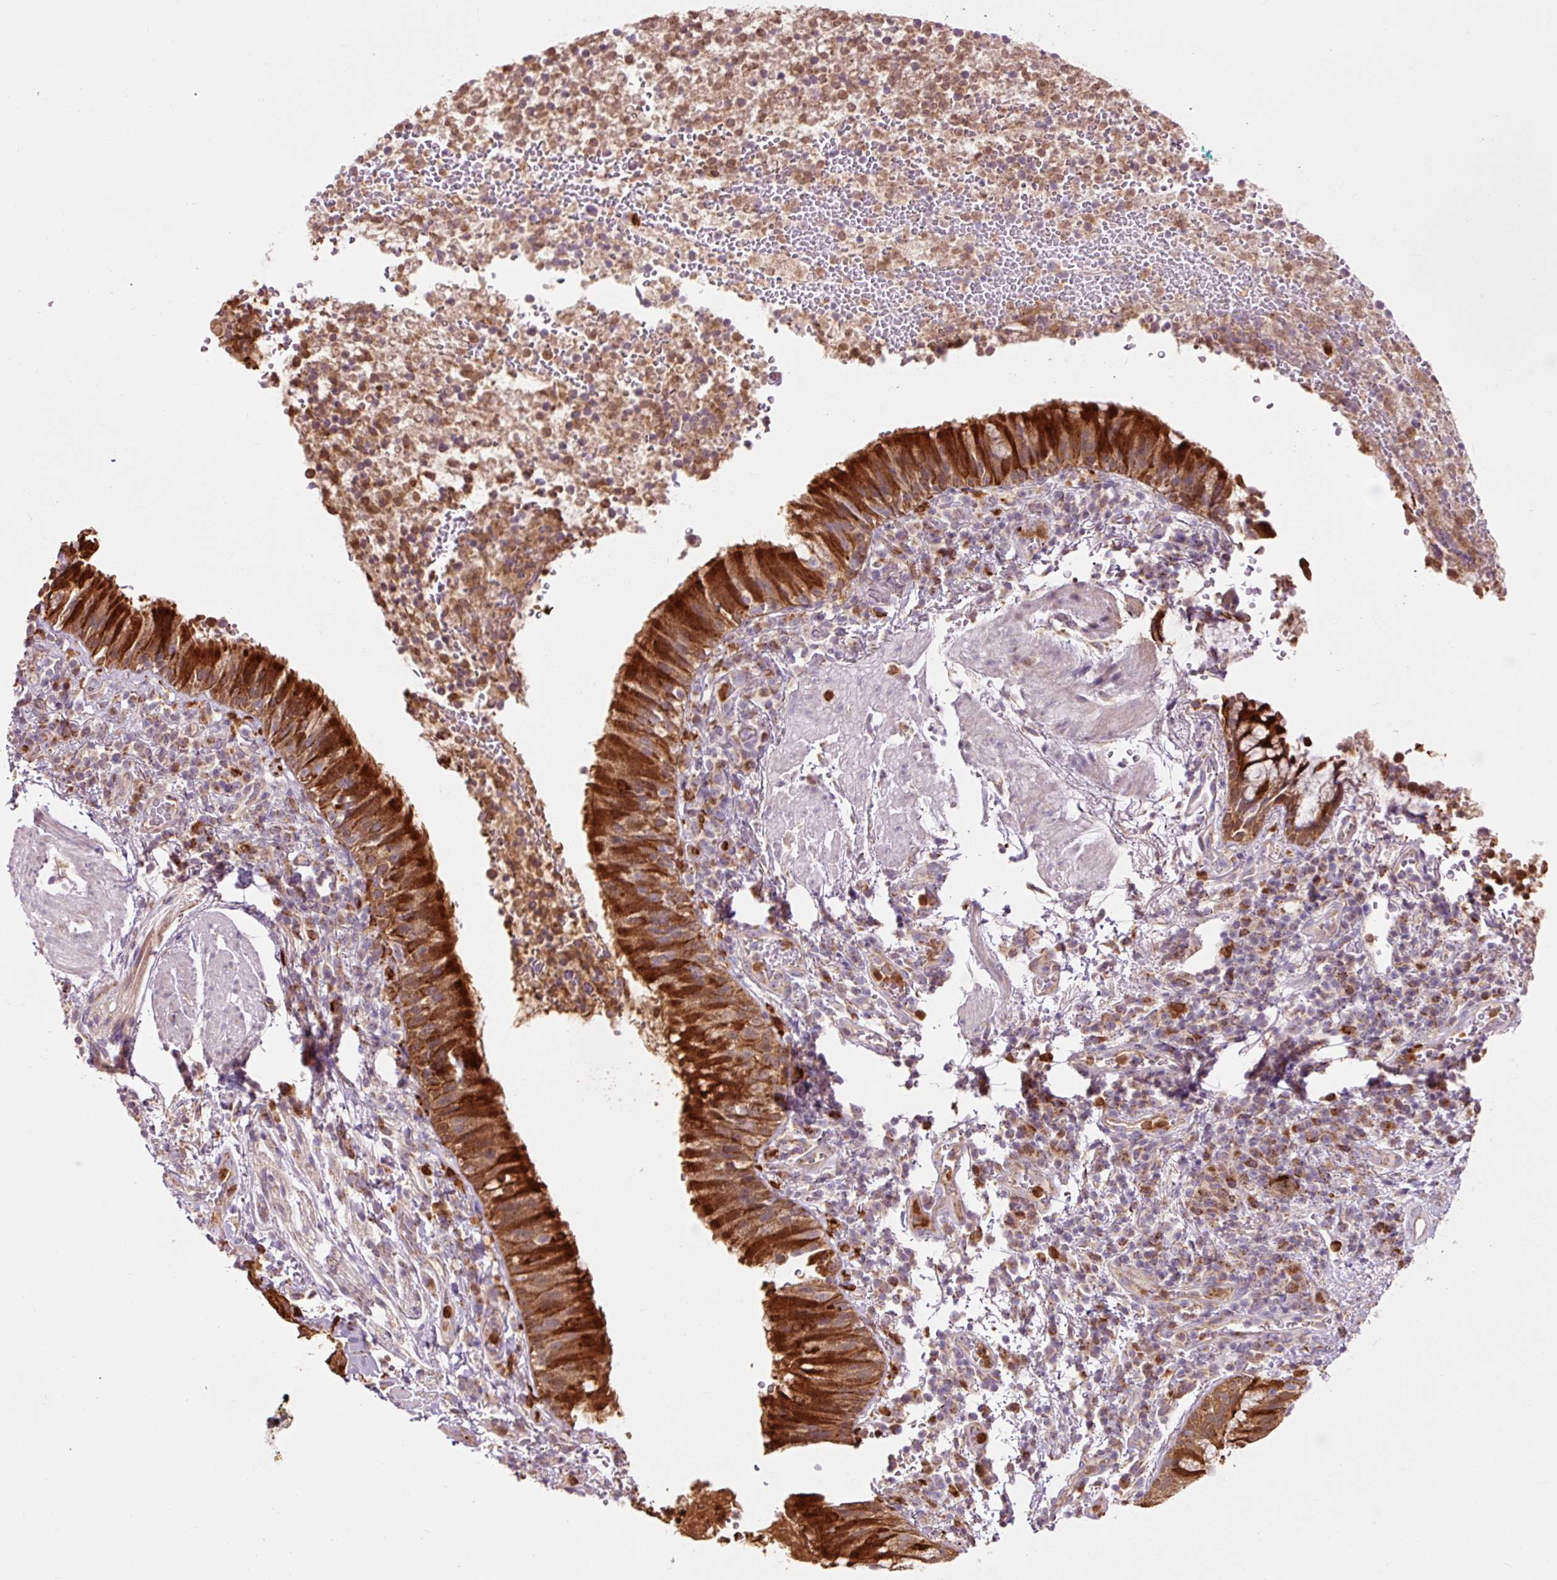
{"staining": {"intensity": "strong", "quantity": ">75%", "location": "cytoplasmic/membranous"}, "tissue": "bronchus", "cell_type": "Respiratory epithelial cells", "image_type": "normal", "snomed": [{"axis": "morphology", "description": "Normal tissue, NOS"}, {"axis": "topography", "description": "Cartilage tissue"}, {"axis": "topography", "description": "Bronchus"}], "caption": "Bronchus stained with immunohistochemistry demonstrates strong cytoplasmic/membranous positivity in approximately >75% of respiratory epithelial cells.", "gene": "PRDX5", "patient": {"sex": "male", "age": 56}}